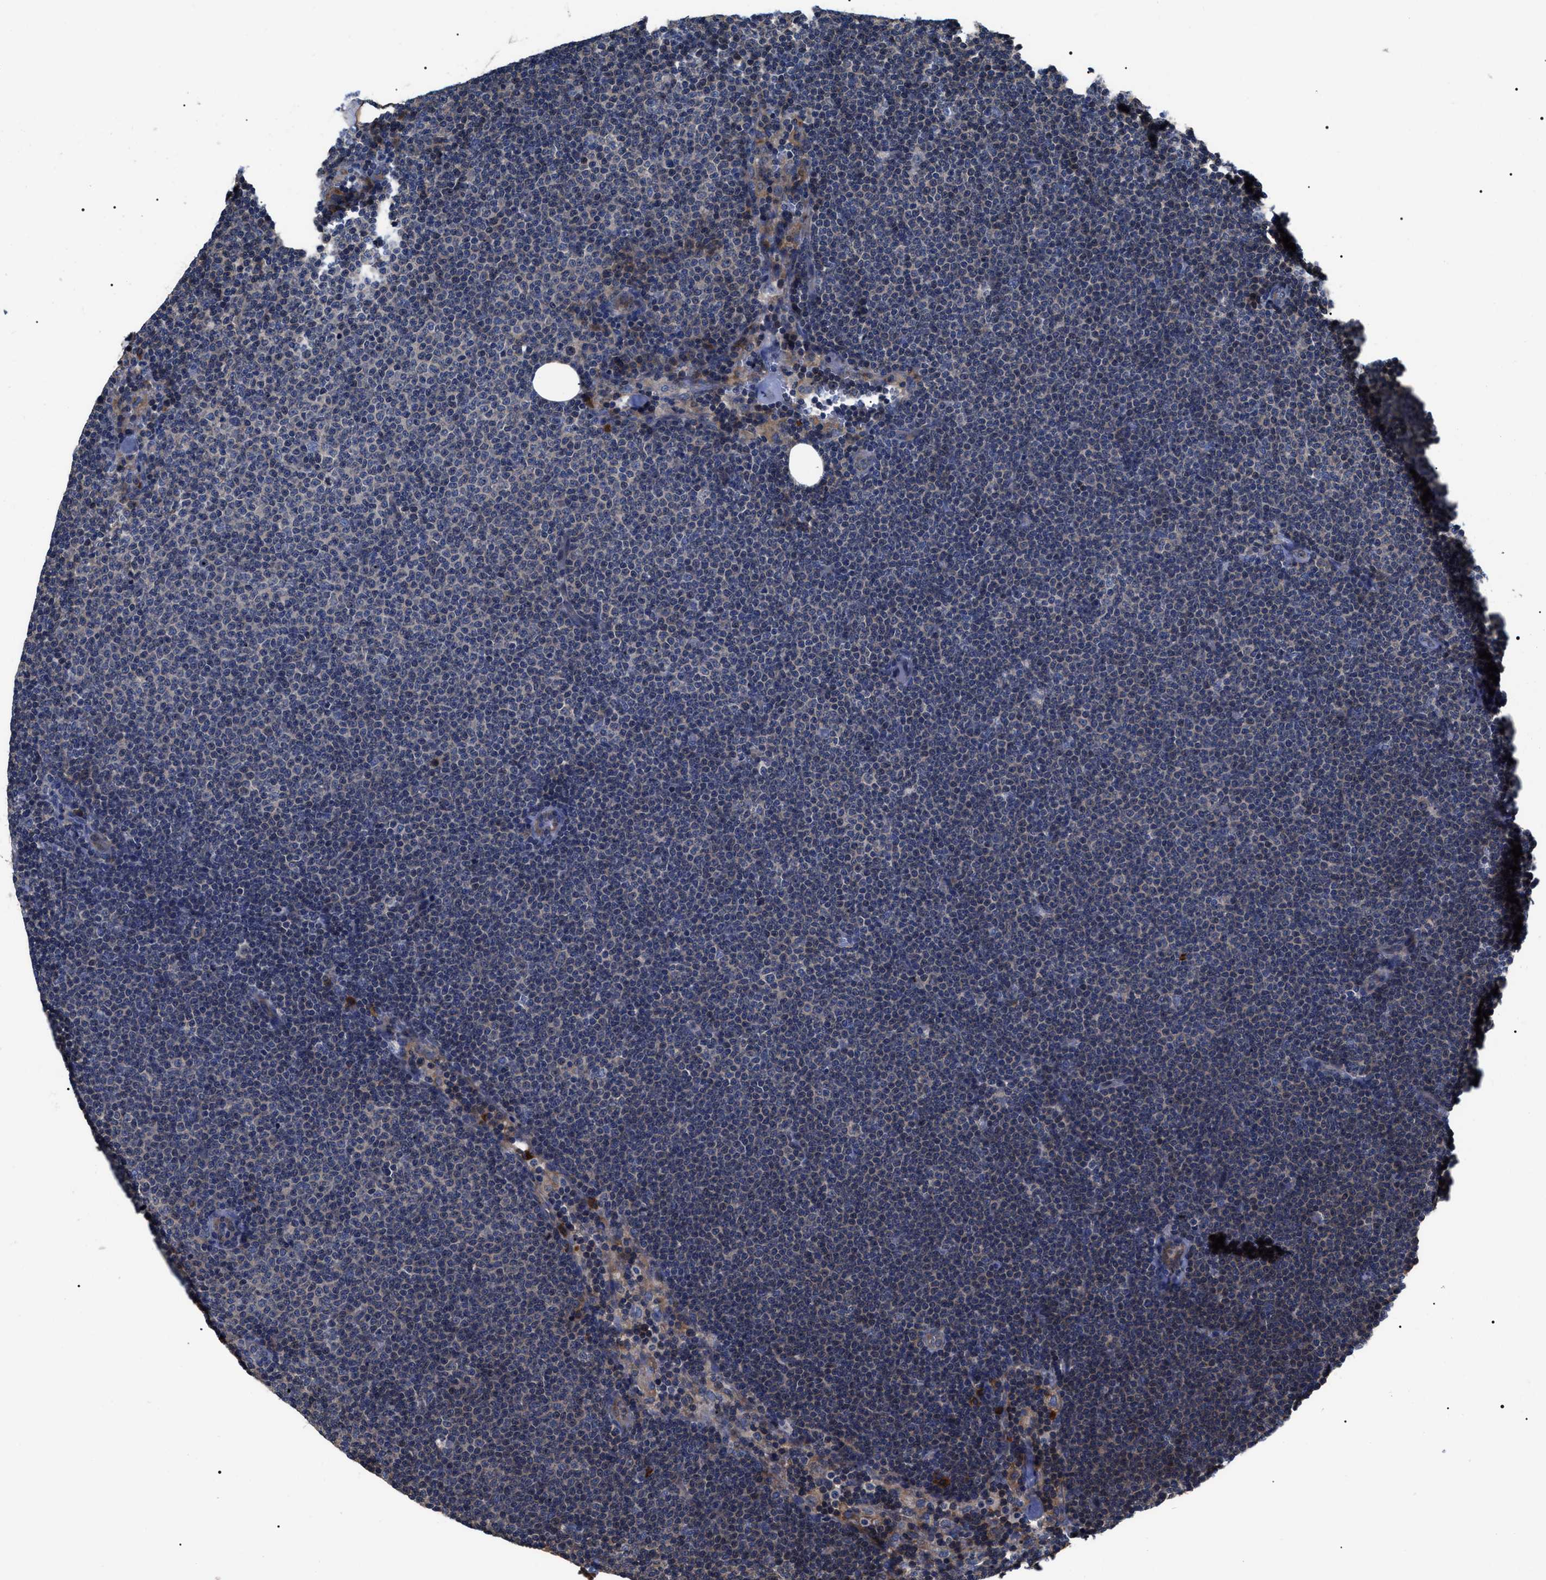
{"staining": {"intensity": "negative", "quantity": "none", "location": "none"}, "tissue": "lymphoma", "cell_type": "Tumor cells", "image_type": "cancer", "snomed": [{"axis": "morphology", "description": "Malignant lymphoma, non-Hodgkin's type, Low grade"}, {"axis": "topography", "description": "Lymph node"}], "caption": "Immunohistochemistry of low-grade malignant lymphoma, non-Hodgkin's type displays no positivity in tumor cells.", "gene": "MIS18A", "patient": {"sex": "female", "age": 53}}